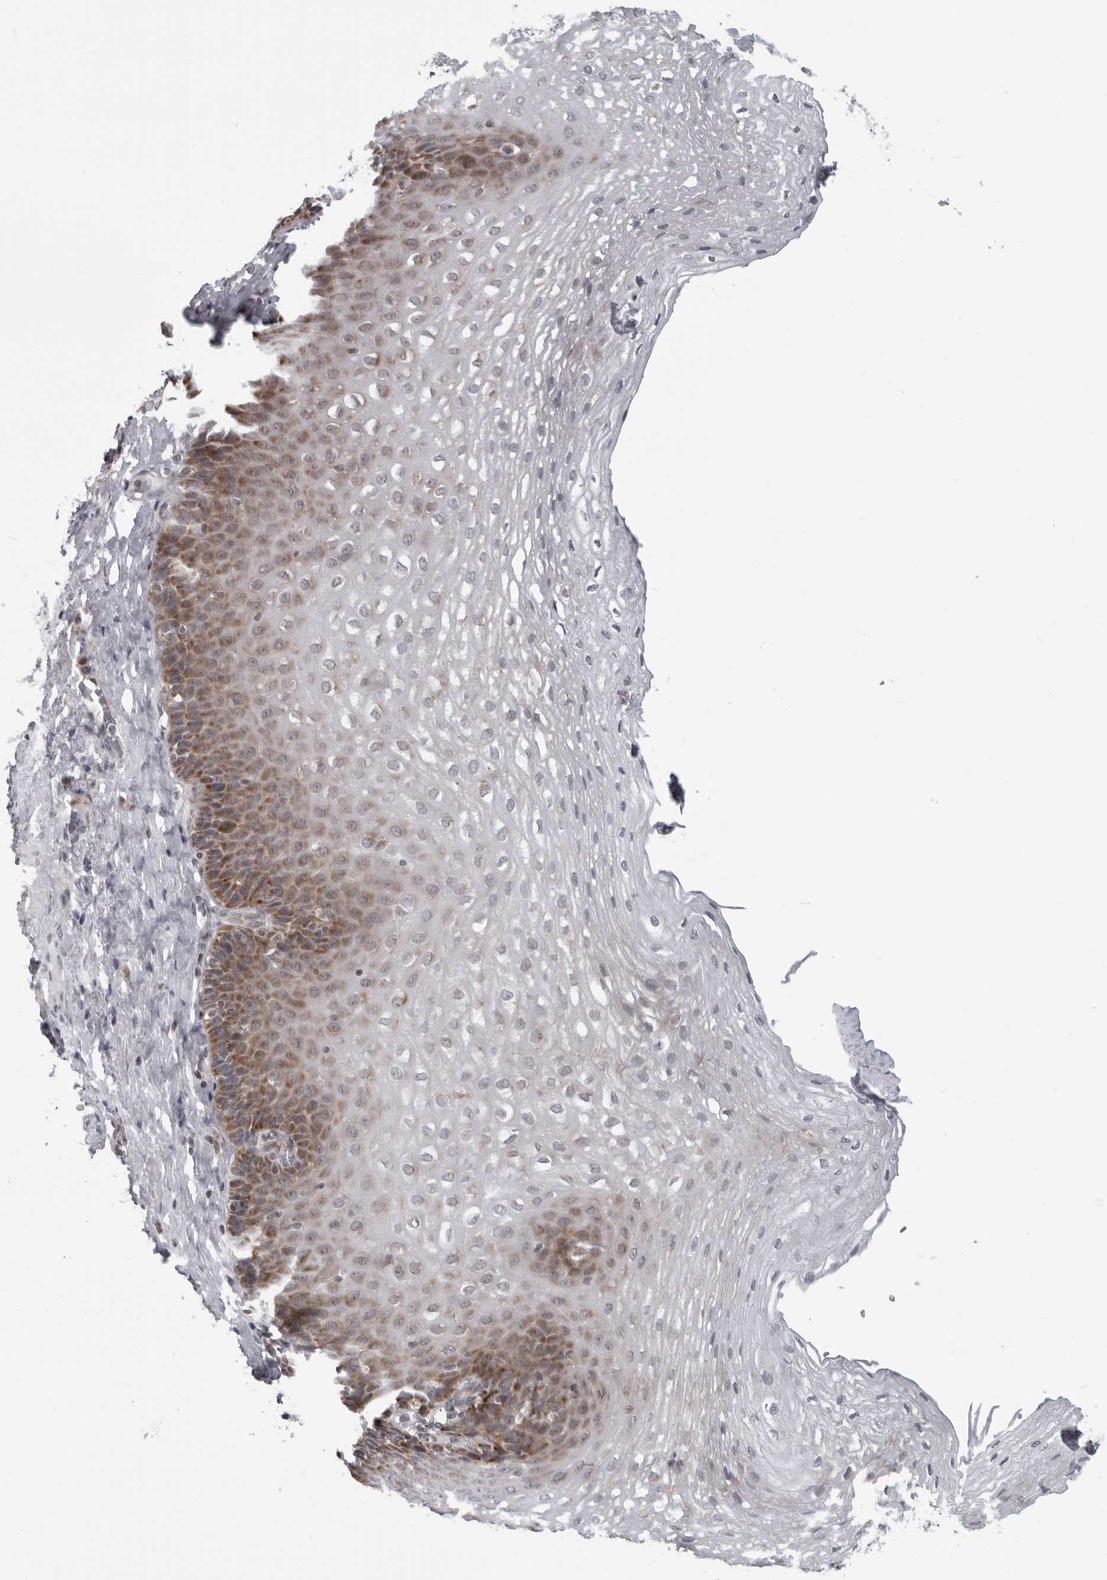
{"staining": {"intensity": "moderate", "quantity": ">75%", "location": "cytoplasmic/membranous"}, "tissue": "esophagus", "cell_type": "Squamous epithelial cells", "image_type": "normal", "snomed": [{"axis": "morphology", "description": "Normal tissue, NOS"}, {"axis": "topography", "description": "Esophagus"}], "caption": "Protein staining of unremarkable esophagus displays moderate cytoplasmic/membranous expression in approximately >75% of squamous epithelial cells. Immunohistochemistry (ihc) stains the protein in brown and the nuclei are stained blue.", "gene": "RTCA", "patient": {"sex": "female", "age": 66}}